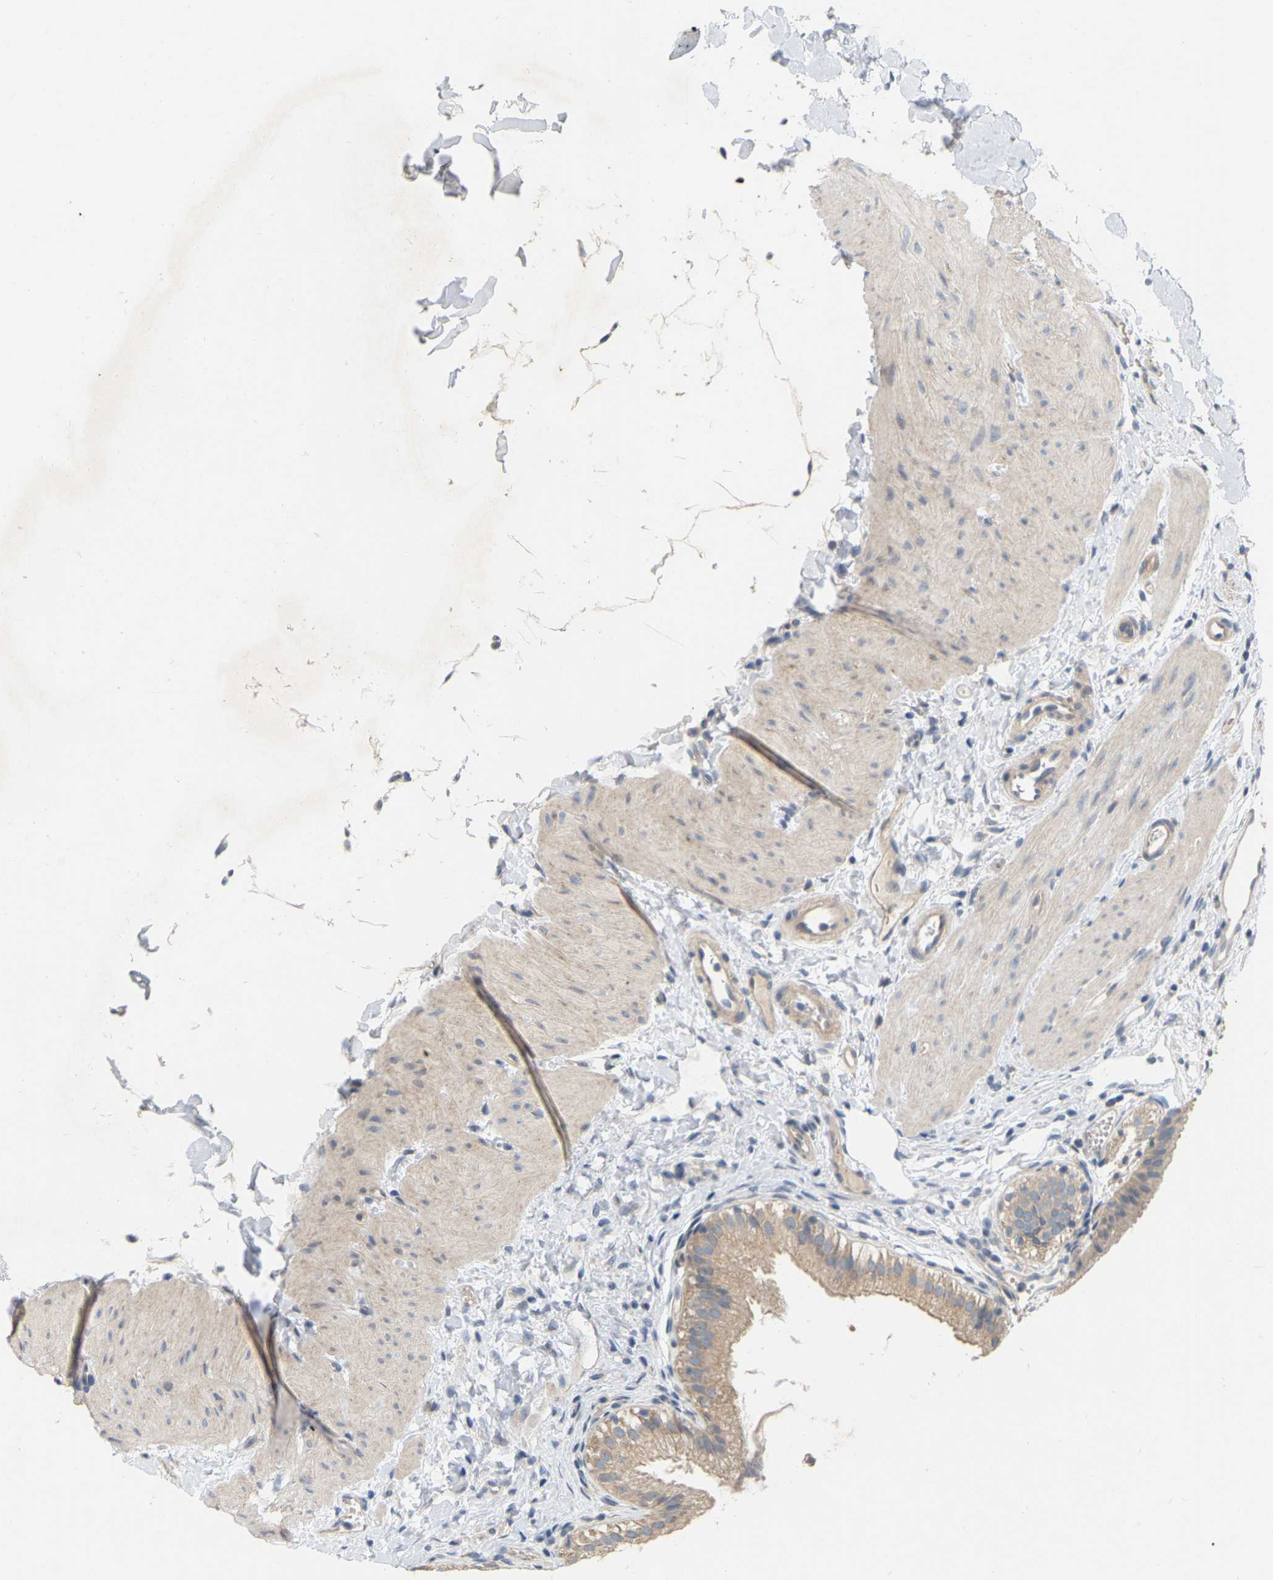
{"staining": {"intensity": "weak", "quantity": "25%-75%", "location": "cytoplasmic/membranous"}, "tissue": "gallbladder", "cell_type": "Glandular cells", "image_type": "normal", "snomed": [{"axis": "morphology", "description": "Normal tissue, NOS"}, {"axis": "topography", "description": "Gallbladder"}], "caption": "Immunohistochemical staining of unremarkable human gallbladder shows 25%-75% levels of weak cytoplasmic/membranous protein expression in approximately 25%-75% of glandular cells. (brown staining indicates protein expression, while blue staining denotes nuclei).", "gene": "SSH1", "patient": {"sex": "female", "age": 26}}